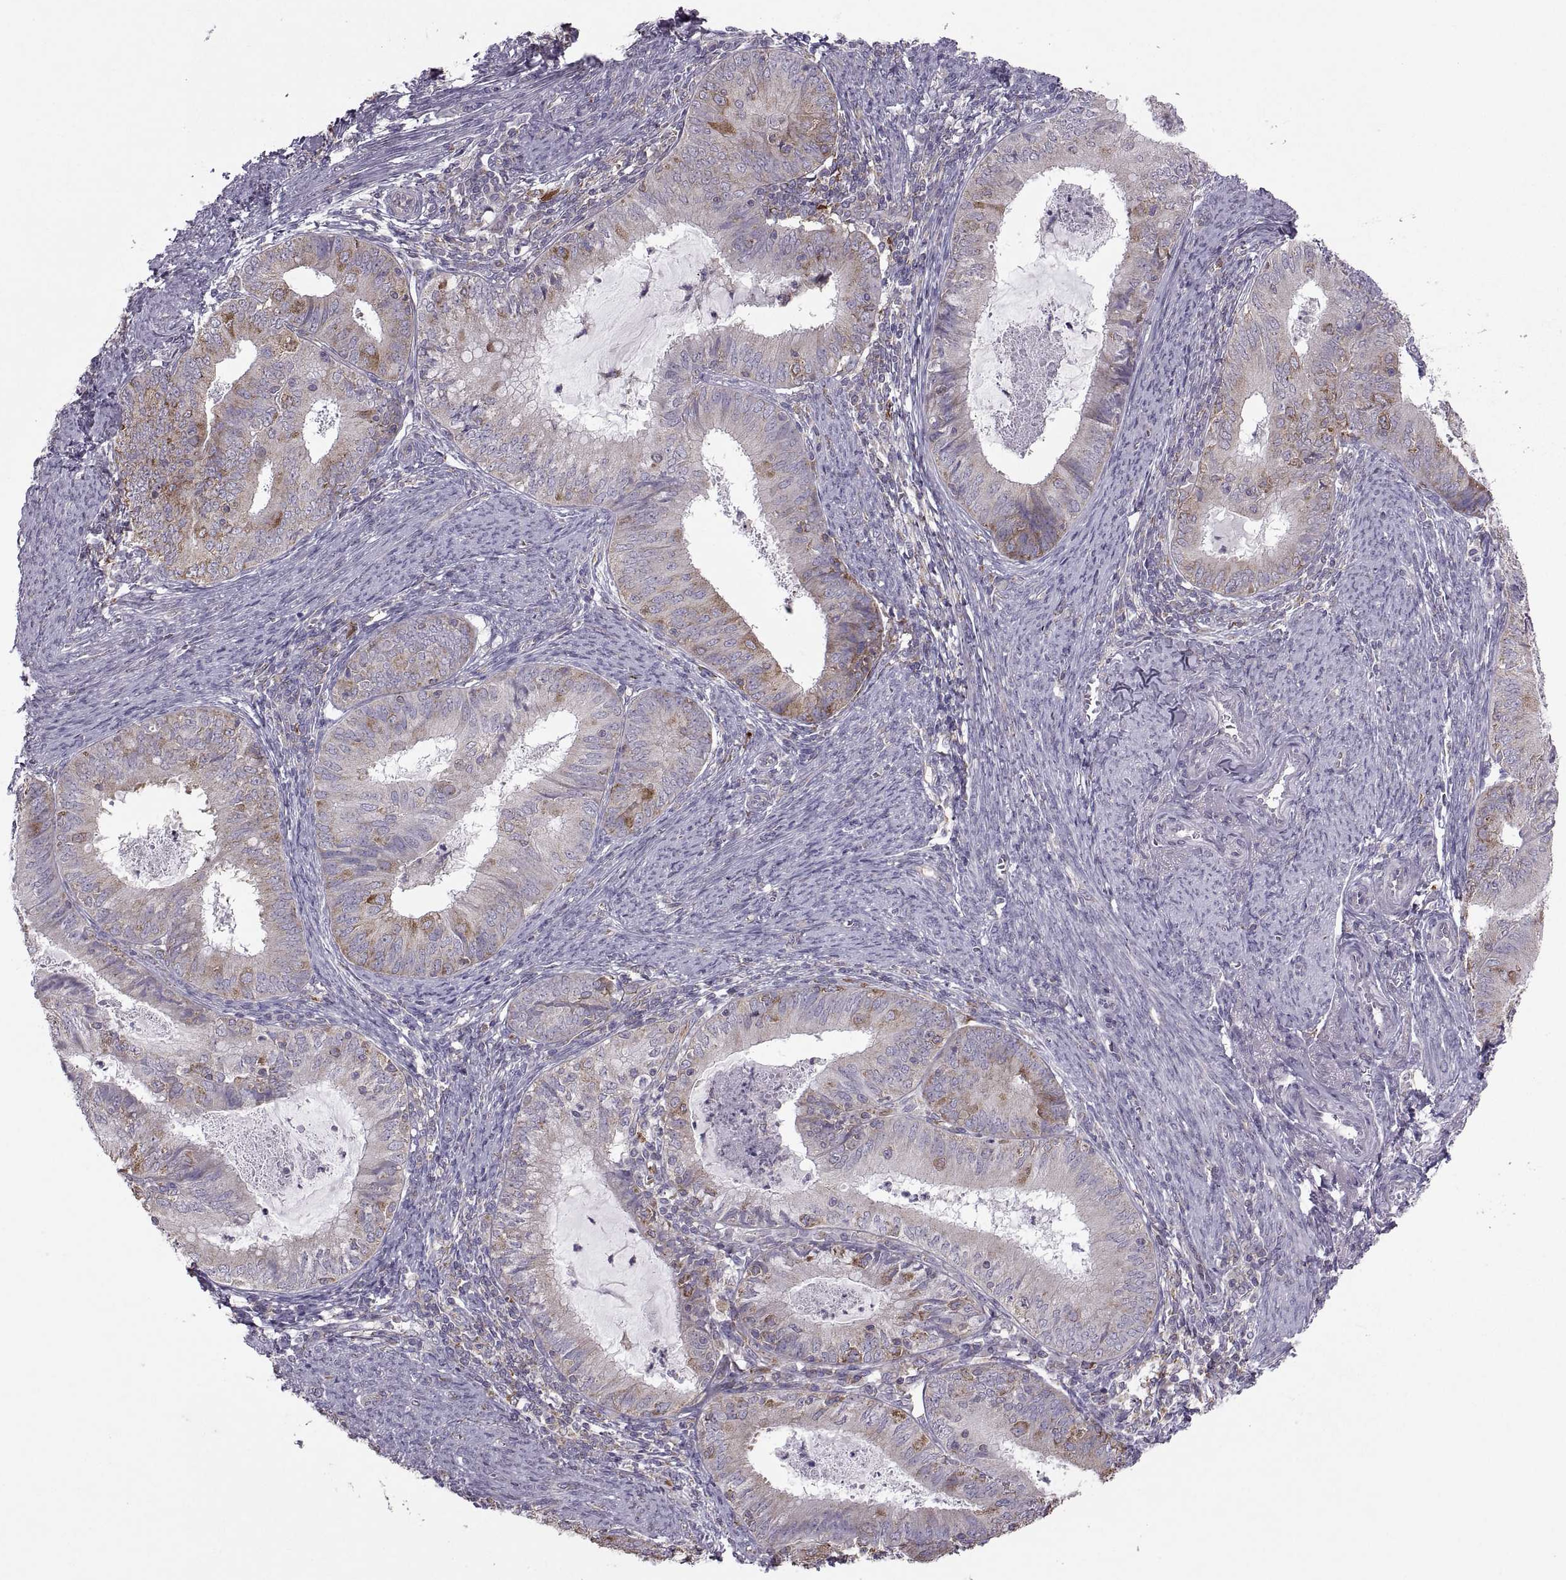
{"staining": {"intensity": "moderate", "quantity": "25%-75%", "location": "cytoplasmic/membranous"}, "tissue": "endometrial cancer", "cell_type": "Tumor cells", "image_type": "cancer", "snomed": [{"axis": "morphology", "description": "Adenocarcinoma, NOS"}, {"axis": "topography", "description": "Endometrium"}], "caption": "Adenocarcinoma (endometrial) tissue demonstrates moderate cytoplasmic/membranous expression in about 25%-75% of tumor cells", "gene": "PABPC1", "patient": {"sex": "female", "age": 57}}